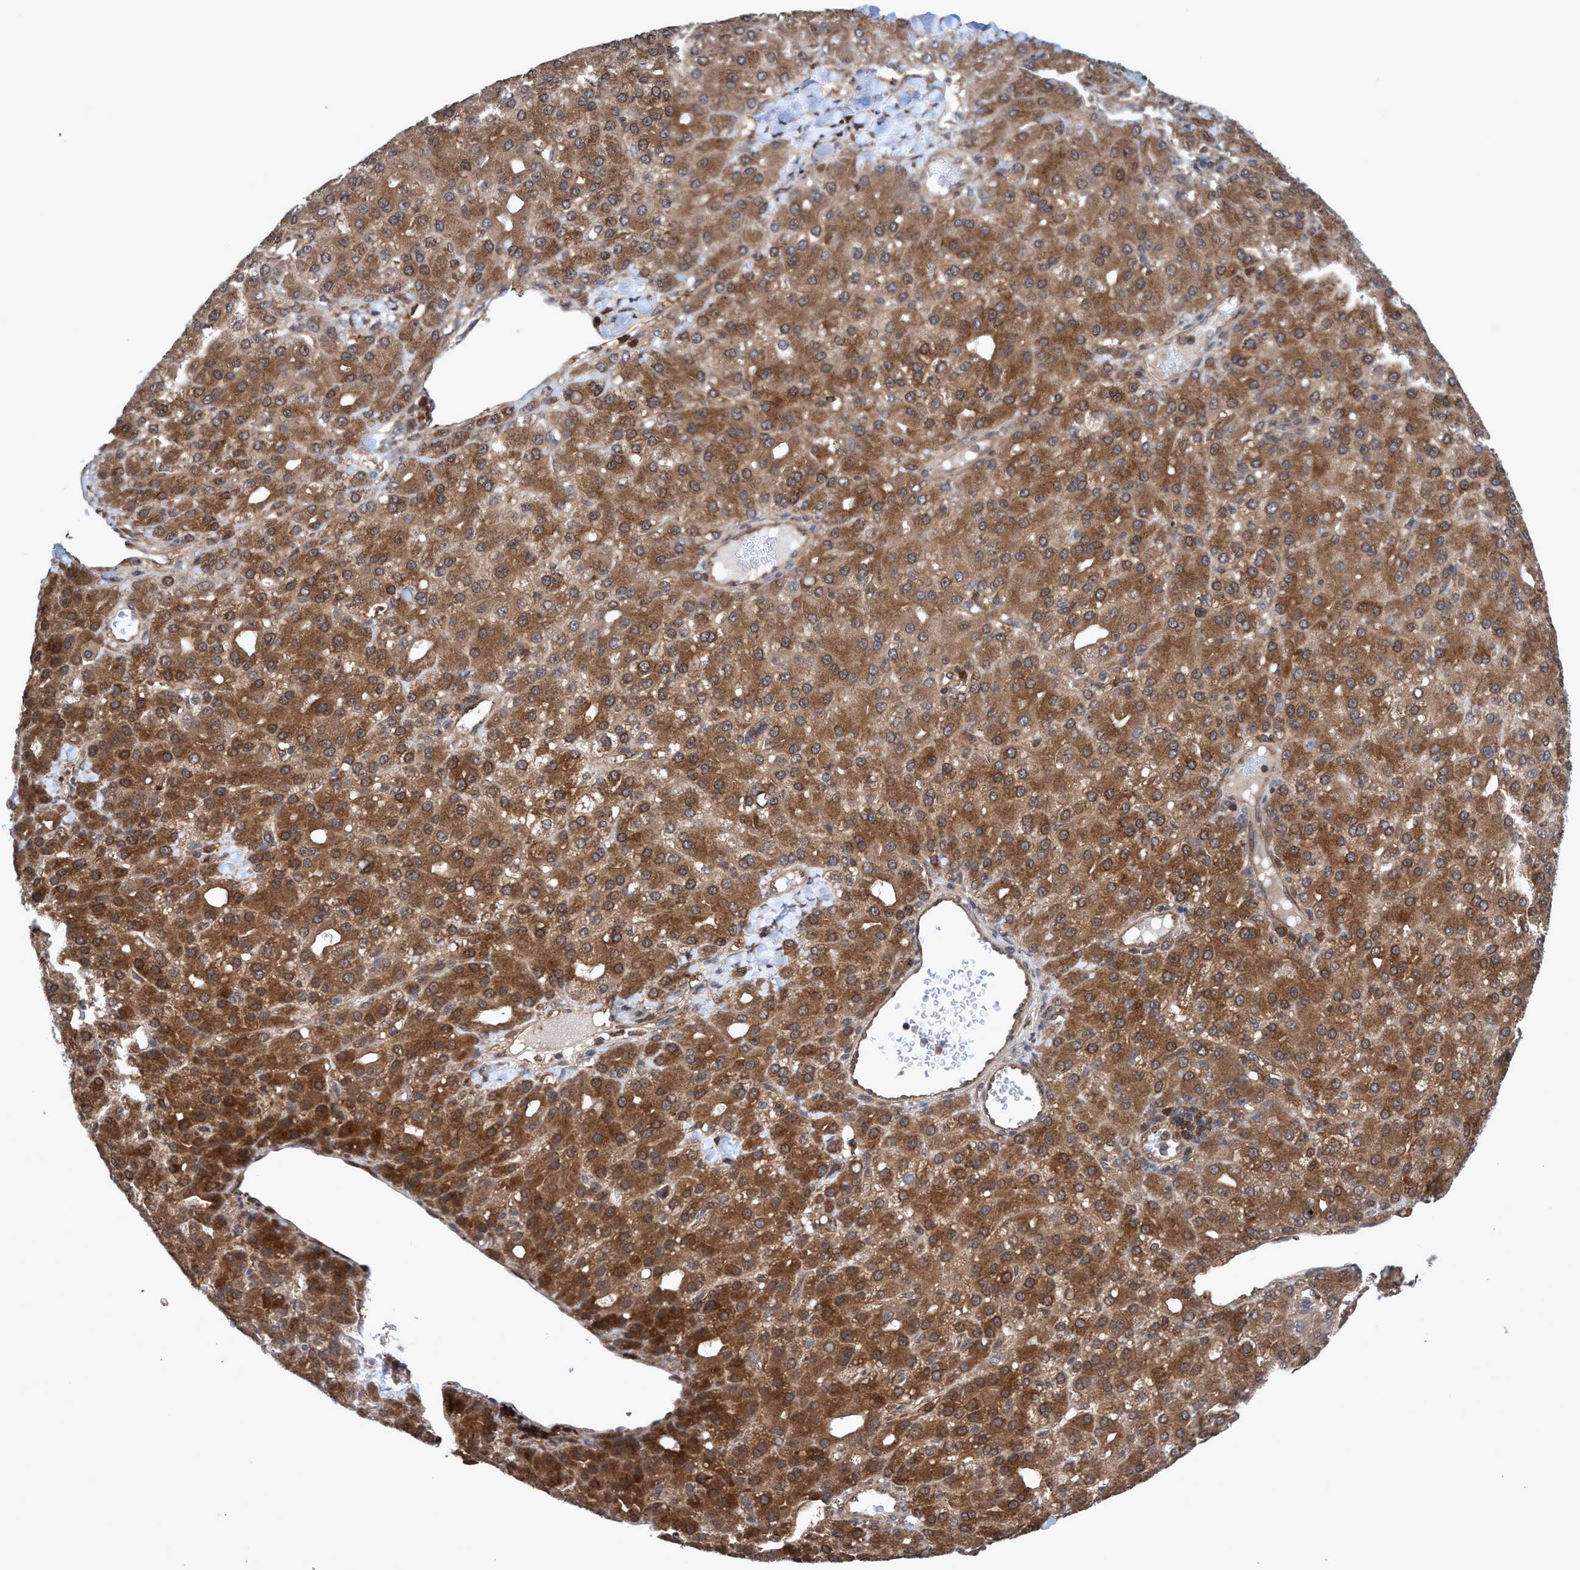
{"staining": {"intensity": "moderate", "quantity": ">75%", "location": "cytoplasmic/membranous"}, "tissue": "liver cancer", "cell_type": "Tumor cells", "image_type": "cancer", "snomed": [{"axis": "morphology", "description": "Carcinoma, Hepatocellular, NOS"}, {"axis": "topography", "description": "Liver"}], "caption": "An immunohistochemistry (IHC) micrograph of tumor tissue is shown. Protein staining in brown shows moderate cytoplasmic/membranous positivity in hepatocellular carcinoma (liver) within tumor cells.", "gene": "GLOD4", "patient": {"sex": "male", "age": 67}}